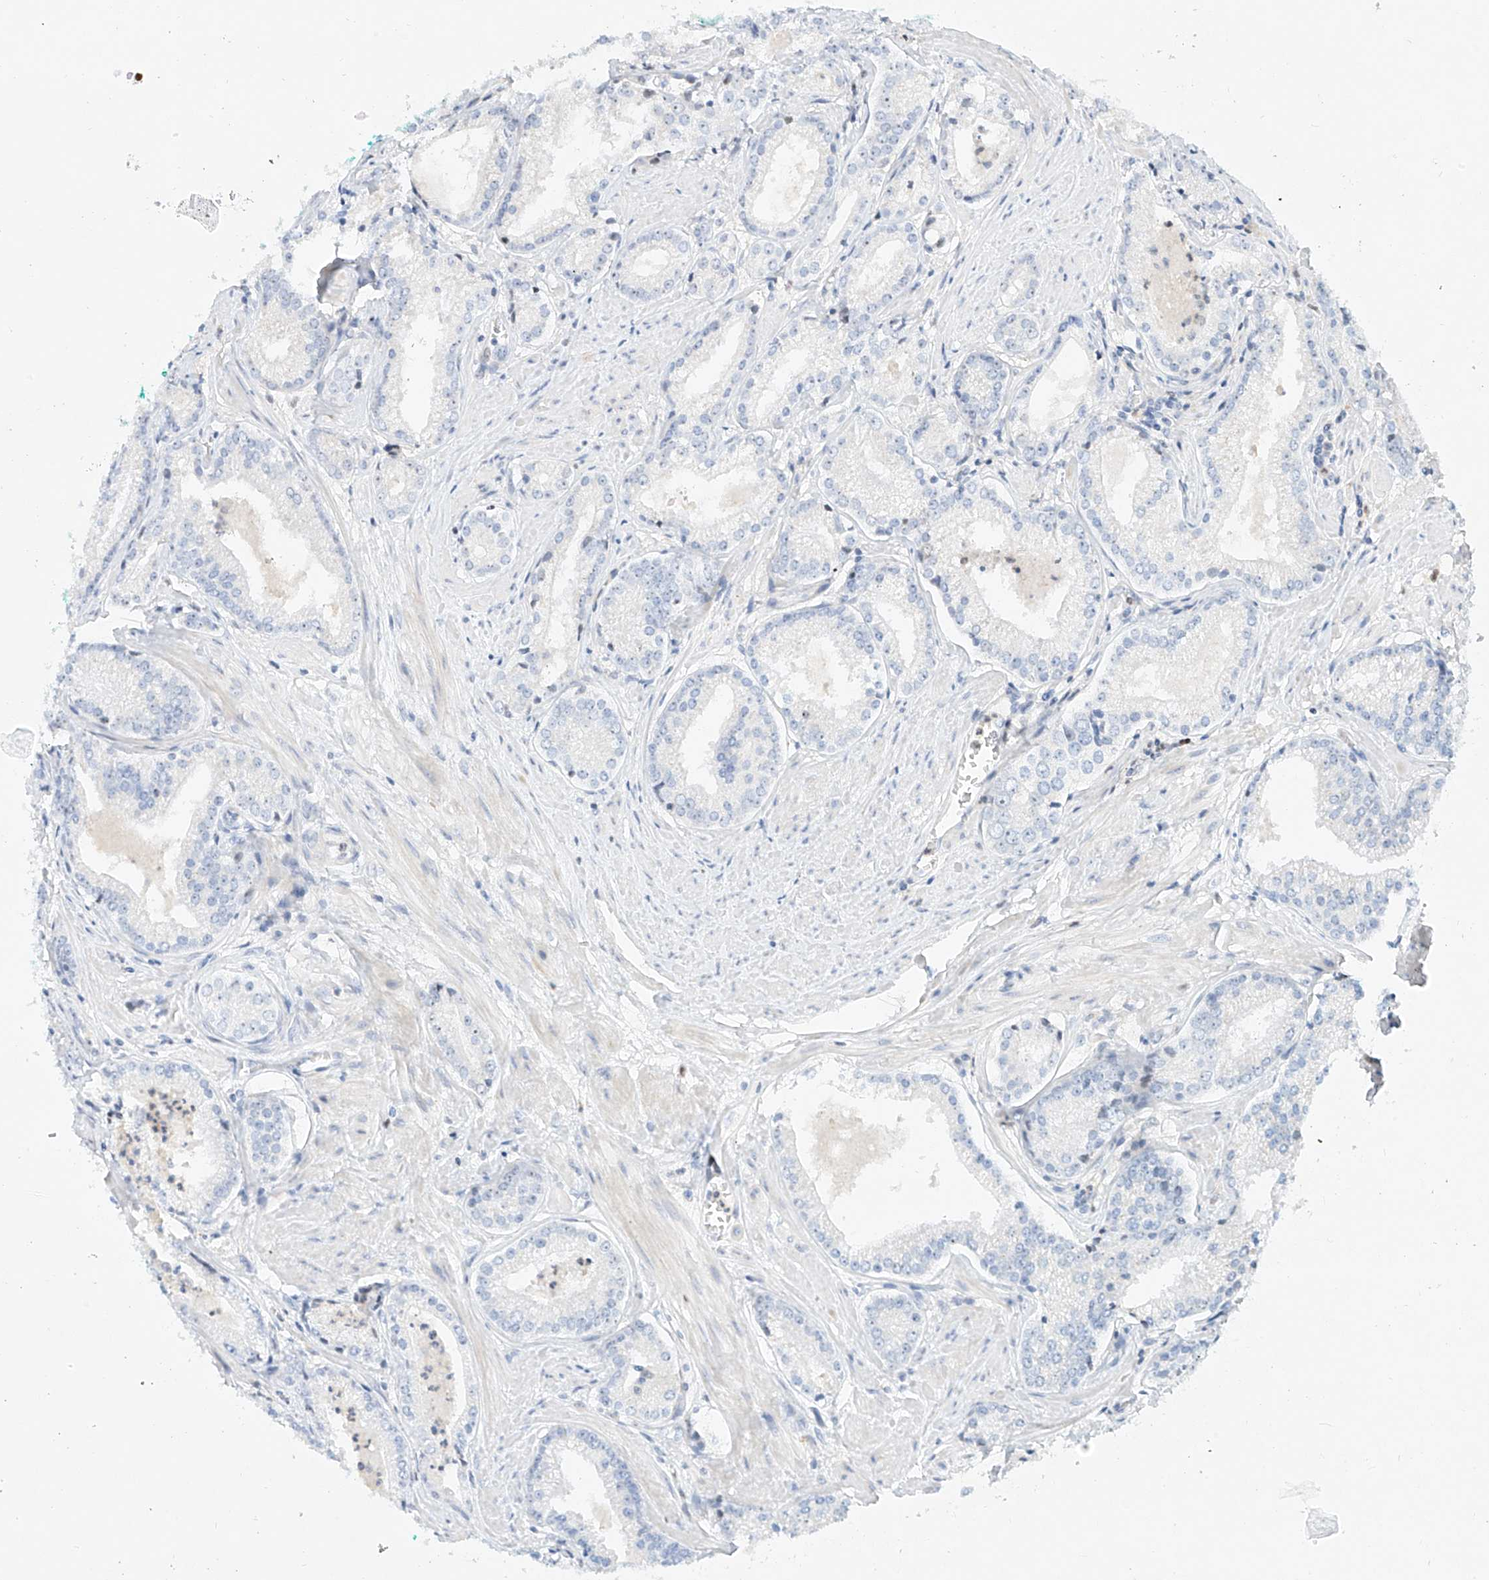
{"staining": {"intensity": "negative", "quantity": "none", "location": "none"}, "tissue": "prostate cancer", "cell_type": "Tumor cells", "image_type": "cancer", "snomed": [{"axis": "morphology", "description": "Adenocarcinoma, Low grade"}, {"axis": "topography", "description": "Prostate"}], "caption": "Immunohistochemistry (IHC) of prostate cancer displays no staining in tumor cells. The staining is performed using DAB (3,3'-diaminobenzidine) brown chromogen with nuclei counter-stained in using hematoxylin.", "gene": "SNU13", "patient": {"sex": "male", "age": 54}}